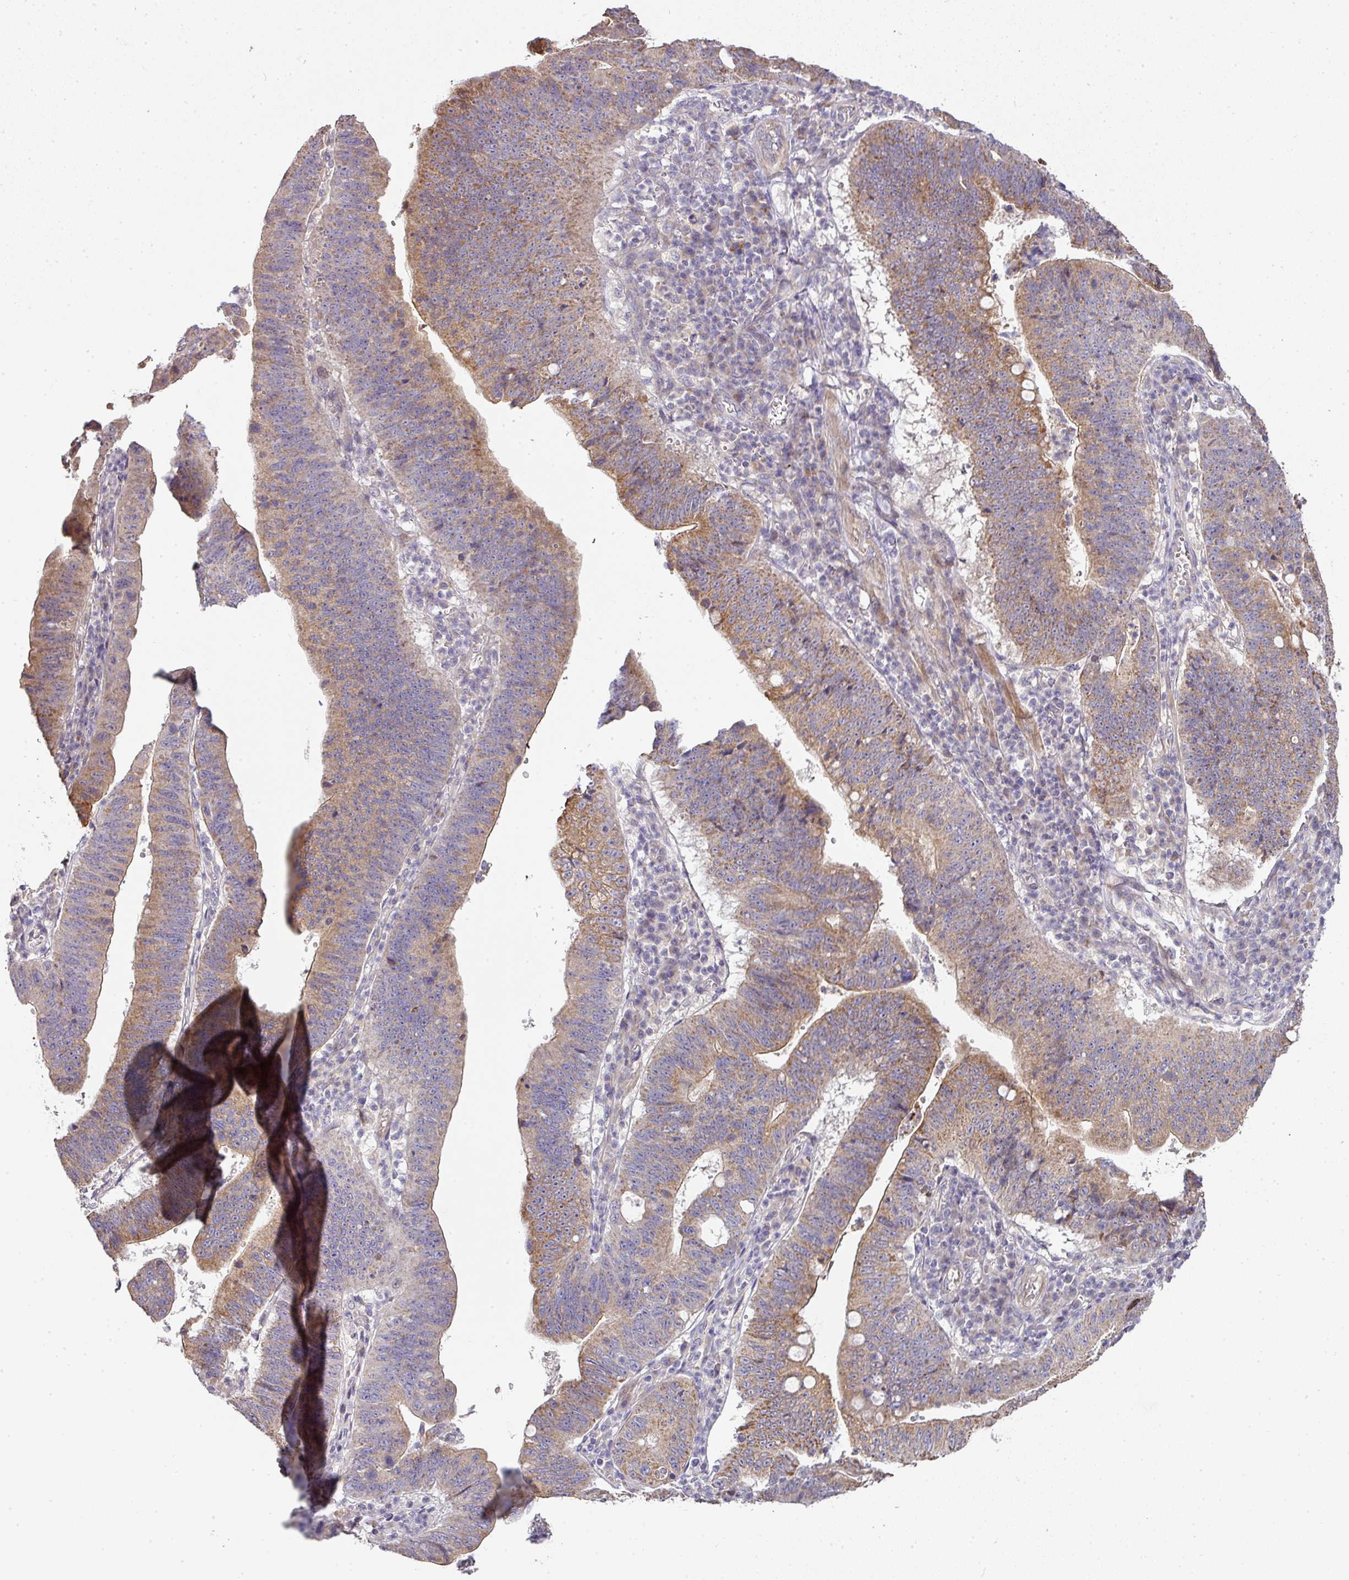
{"staining": {"intensity": "moderate", "quantity": ">75%", "location": "cytoplasmic/membranous"}, "tissue": "stomach cancer", "cell_type": "Tumor cells", "image_type": "cancer", "snomed": [{"axis": "morphology", "description": "Adenocarcinoma, NOS"}, {"axis": "topography", "description": "Stomach"}], "caption": "Adenocarcinoma (stomach) stained with DAB immunohistochemistry (IHC) reveals medium levels of moderate cytoplasmic/membranous staining in about >75% of tumor cells. Immunohistochemistry (ihc) stains the protein of interest in brown and the nuclei are stained blue.", "gene": "STK35", "patient": {"sex": "male", "age": 59}}